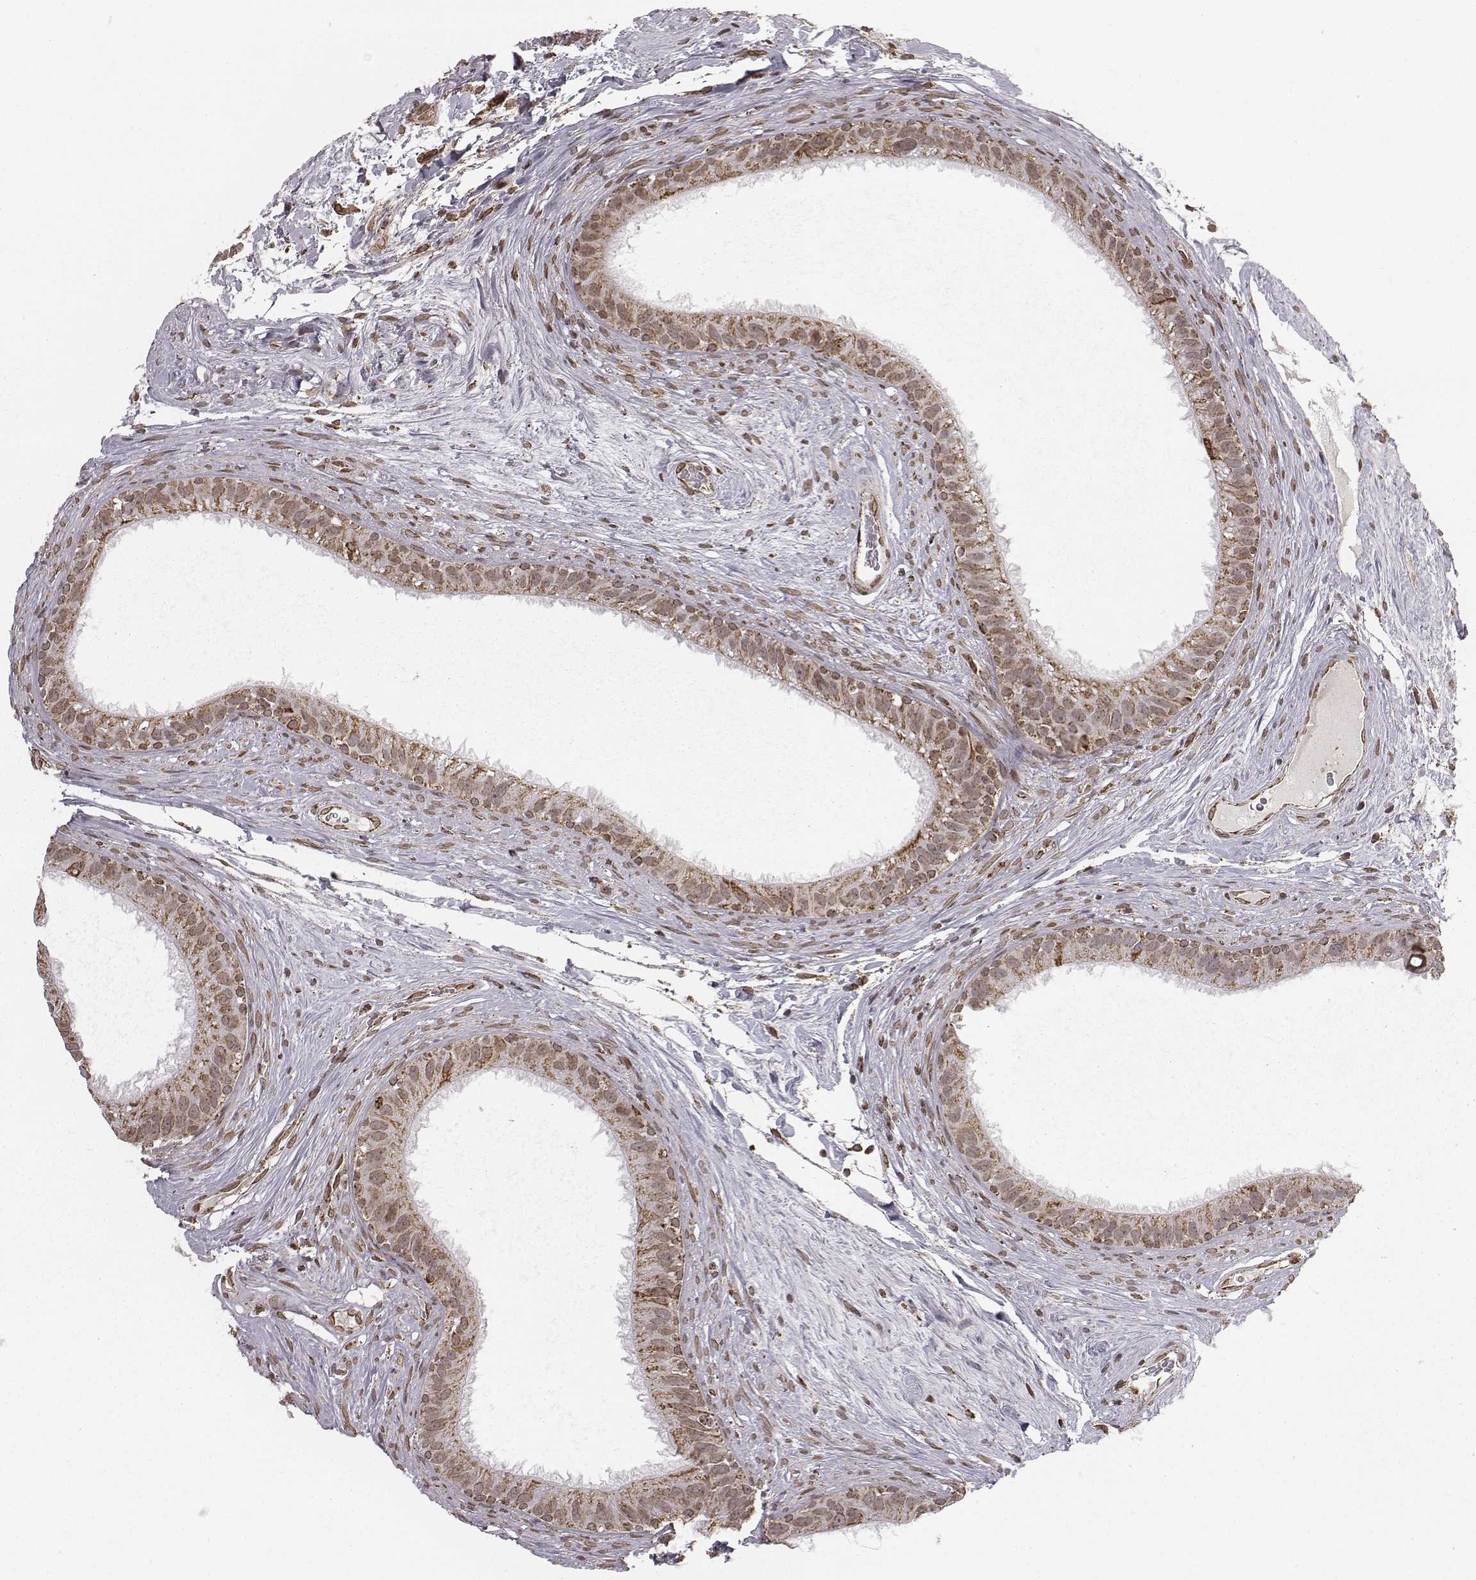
{"staining": {"intensity": "moderate", "quantity": "25%-75%", "location": "cytoplasmic/membranous"}, "tissue": "epididymis", "cell_type": "Glandular cells", "image_type": "normal", "snomed": [{"axis": "morphology", "description": "Normal tissue, NOS"}, {"axis": "topography", "description": "Epididymis"}], "caption": "Benign epididymis reveals moderate cytoplasmic/membranous staining in approximately 25%-75% of glandular cells, visualized by immunohistochemistry. The staining was performed using DAB (3,3'-diaminobenzidine), with brown indicating positive protein expression. Nuclei are stained blue with hematoxylin.", "gene": "ACOT2", "patient": {"sex": "male", "age": 59}}